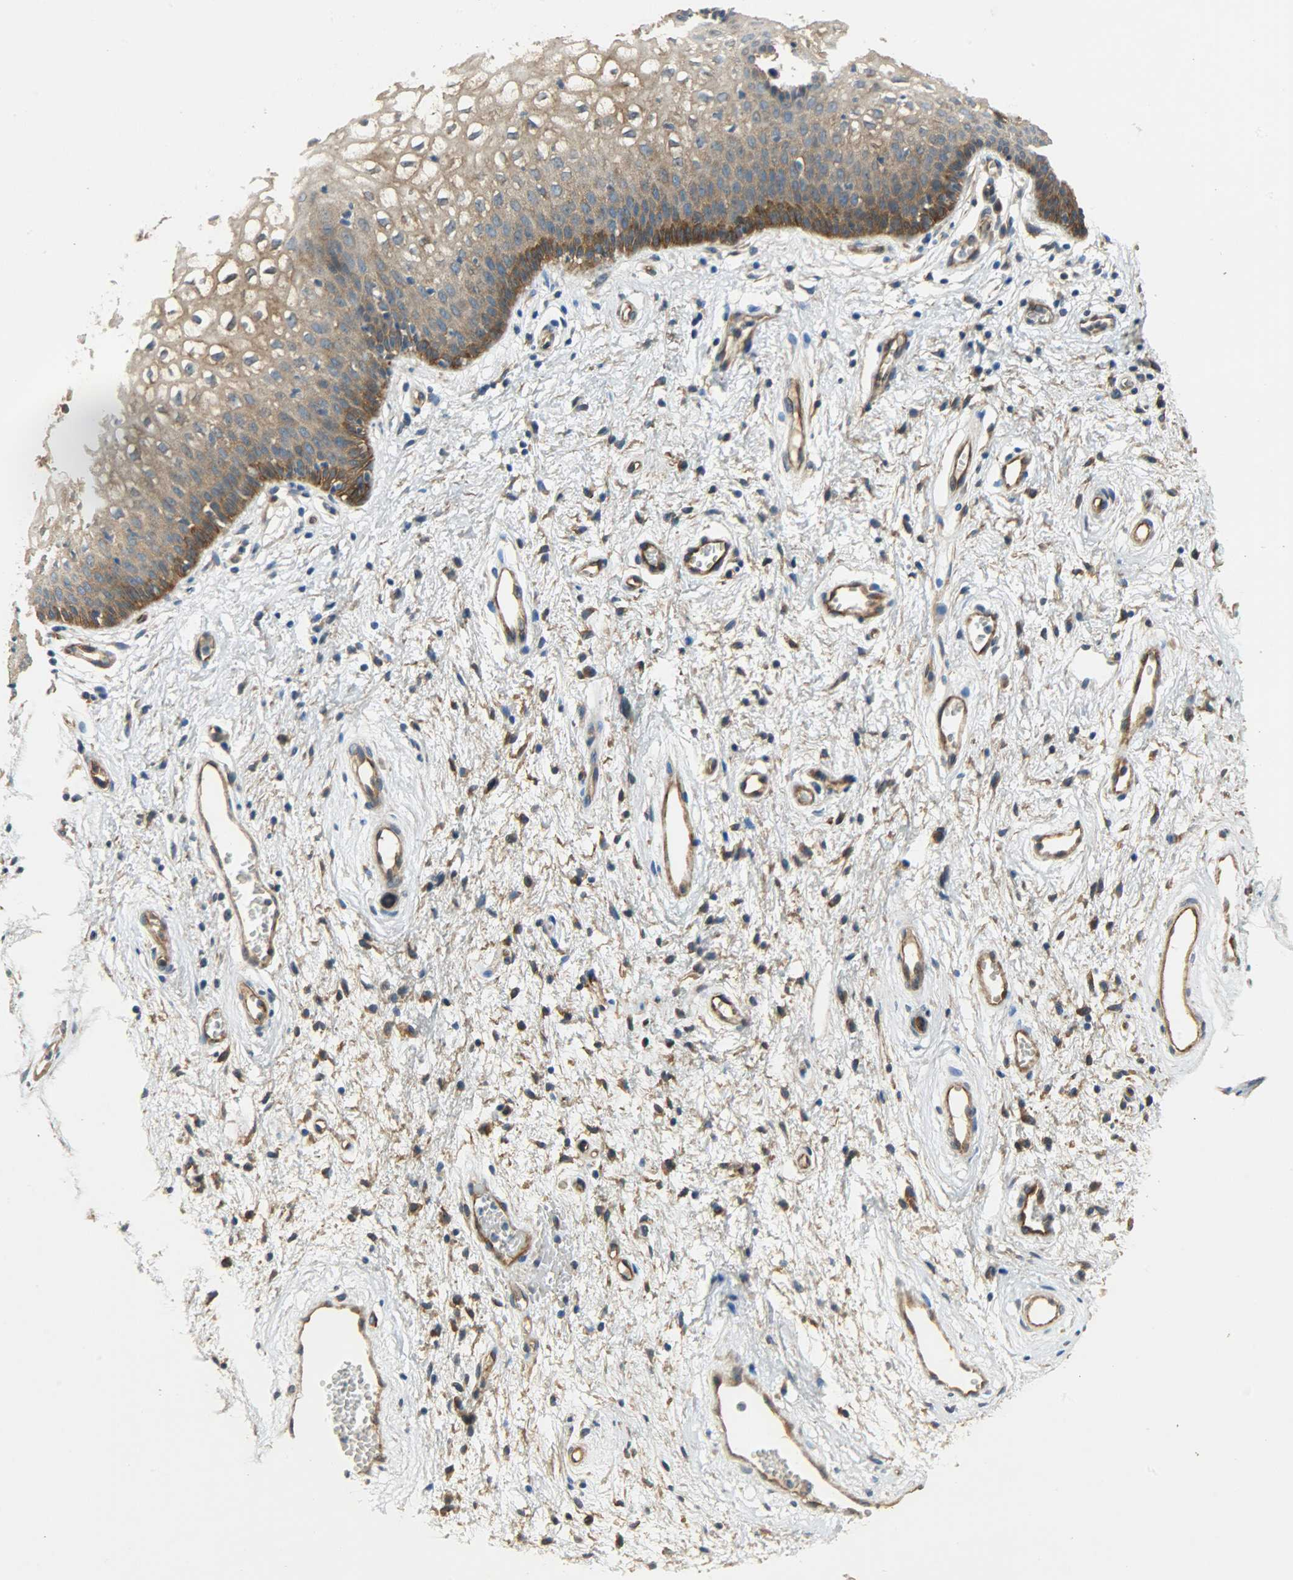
{"staining": {"intensity": "moderate", "quantity": ">75%", "location": "cytoplasmic/membranous"}, "tissue": "vagina", "cell_type": "Squamous epithelial cells", "image_type": "normal", "snomed": [{"axis": "morphology", "description": "Normal tissue, NOS"}, {"axis": "topography", "description": "Vagina"}], "caption": "Vagina was stained to show a protein in brown. There is medium levels of moderate cytoplasmic/membranous expression in about >75% of squamous epithelial cells. Using DAB (3,3'-diaminobenzidine) (brown) and hematoxylin (blue) stains, captured at high magnification using brightfield microscopy.", "gene": "KIAA1217", "patient": {"sex": "female", "age": 34}}